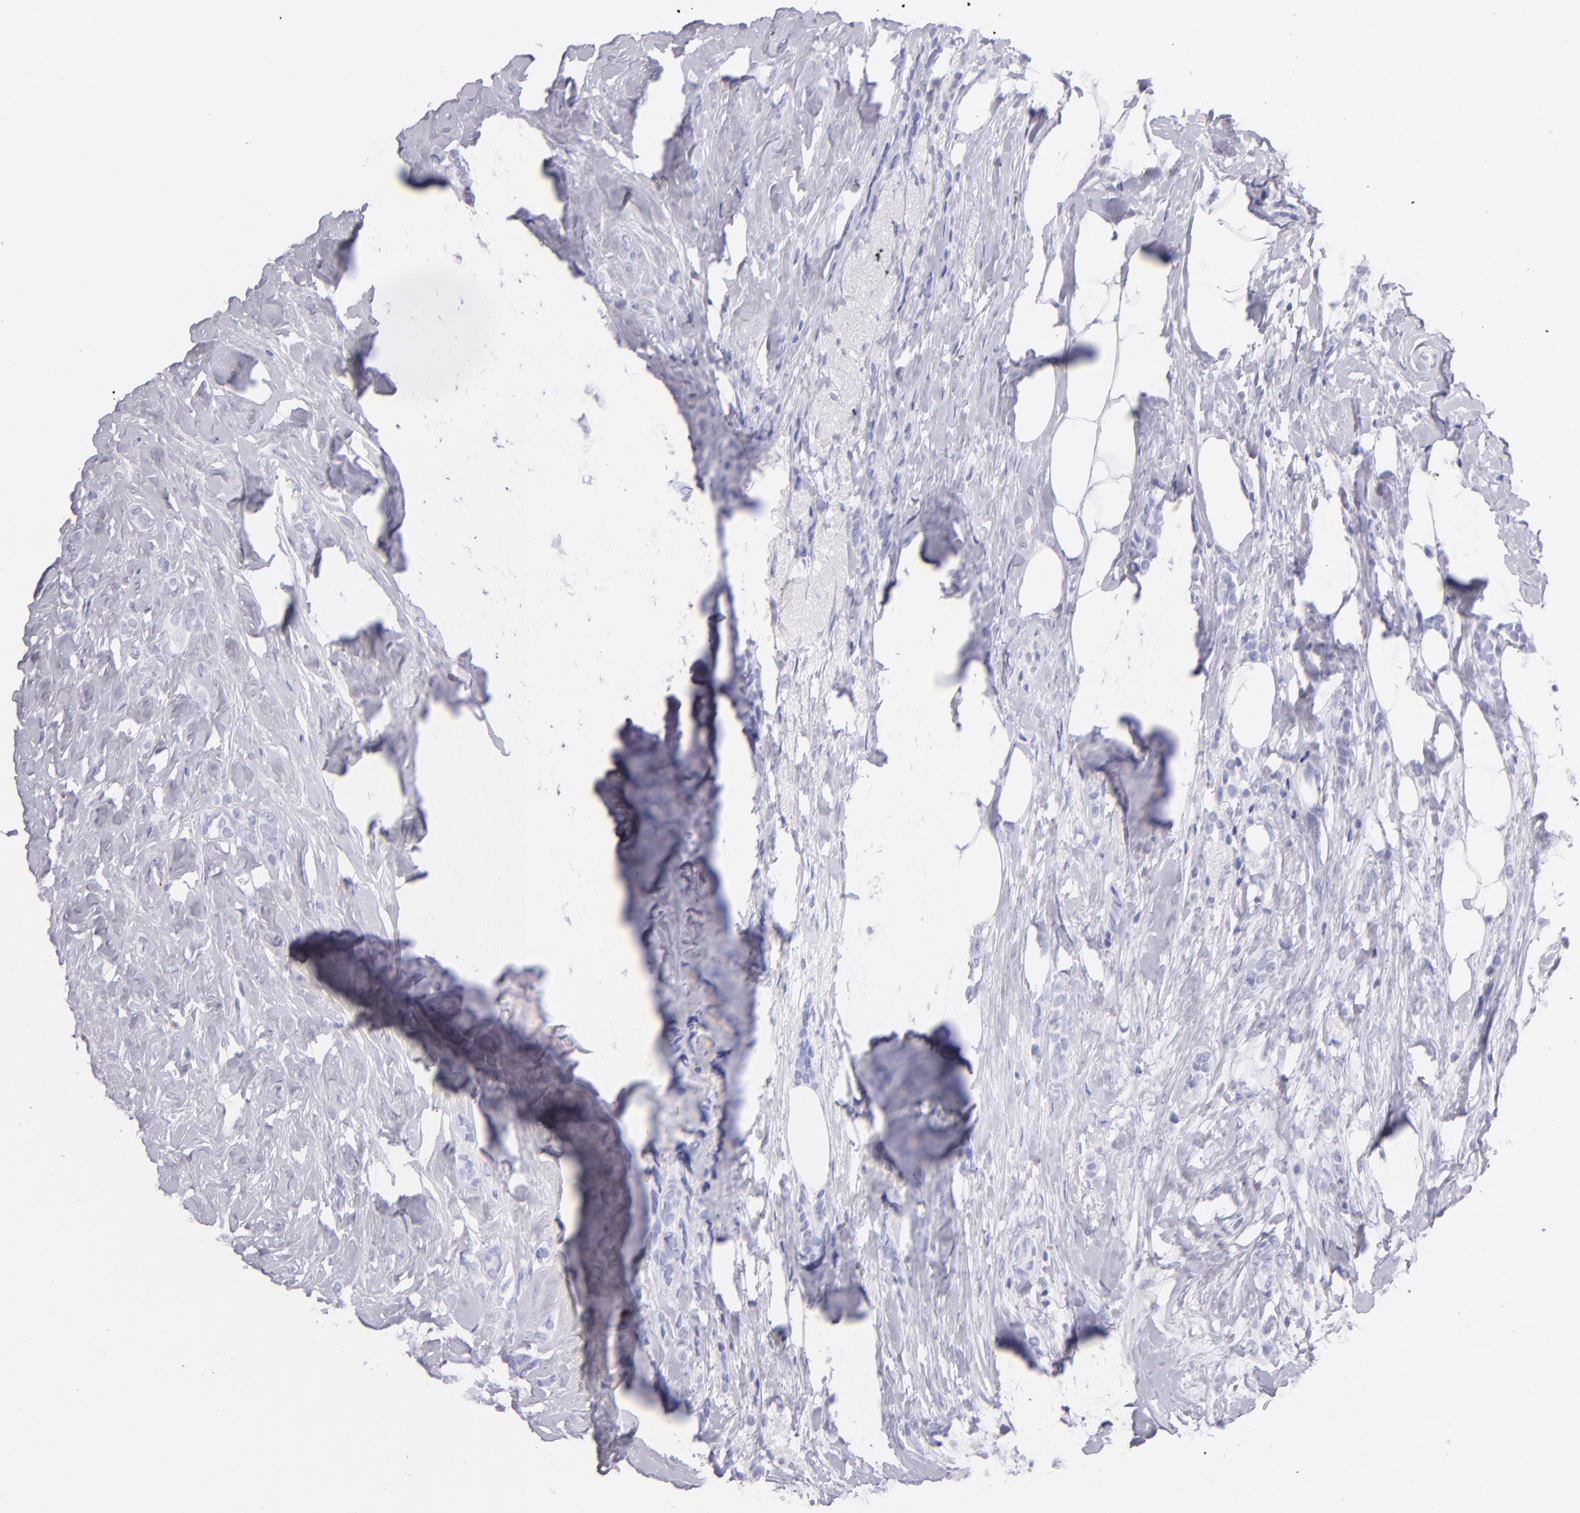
{"staining": {"intensity": "negative", "quantity": "none", "location": "none"}, "tissue": "breast cancer", "cell_type": "Tumor cells", "image_type": "cancer", "snomed": [{"axis": "morphology", "description": "Lobular carcinoma"}, {"axis": "topography", "description": "Breast"}], "caption": "Breast cancer was stained to show a protein in brown. There is no significant positivity in tumor cells.", "gene": "PRF1", "patient": {"sex": "female", "age": 56}}